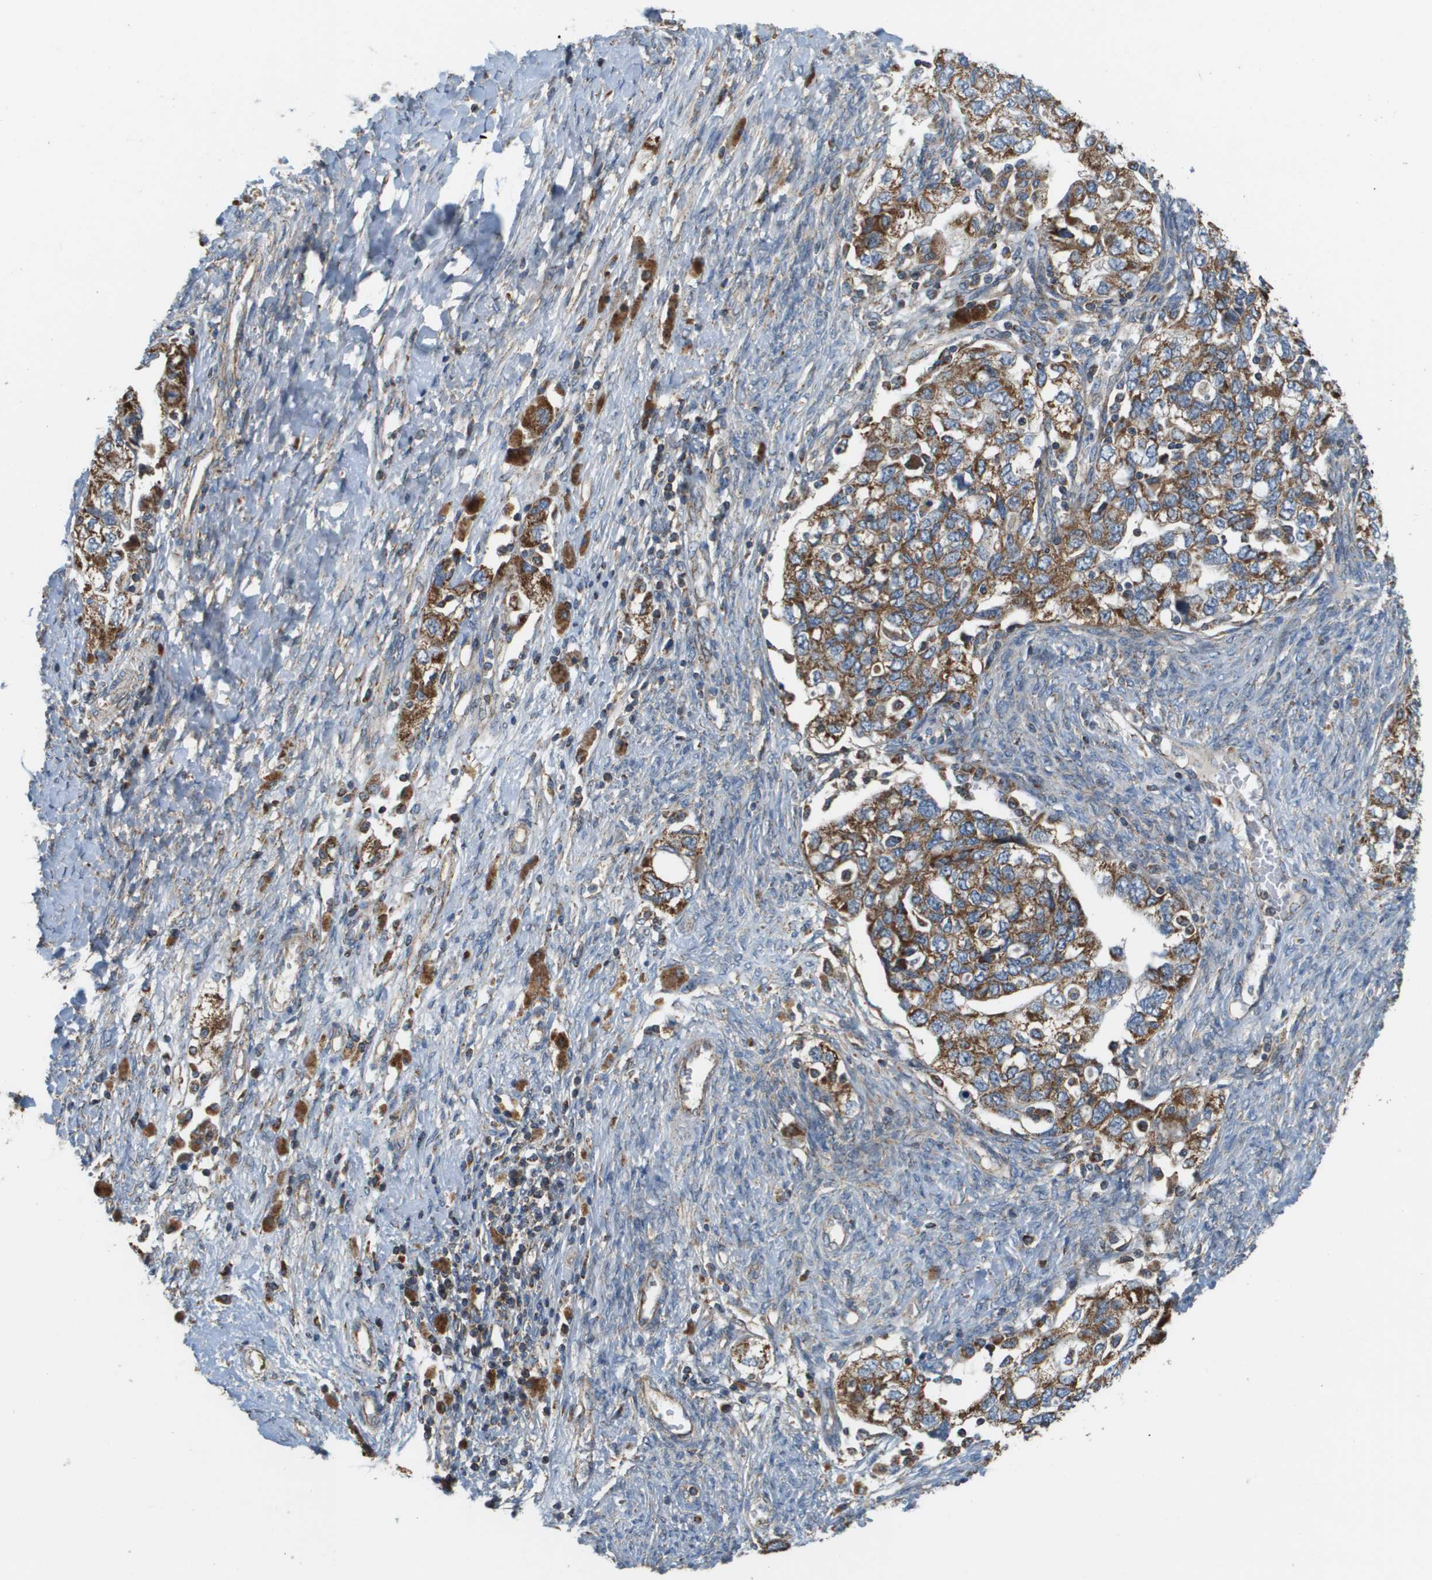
{"staining": {"intensity": "moderate", "quantity": ">75%", "location": "cytoplasmic/membranous"}, "tissue": "ovarian cancer", "cell_type": "Tumor cells", "image_type": "cancer", "snomed": [{"axis": "morphology", "description": "Carcinoma, NOS"}, {"axis": "morphology", "description": "Cystadenocarcinoma, serous, NOS"}, {"axis": "topography", "description": "Ovary"}], "caption": "Tumor cells reveal medium levels of moderate cytoplasmic/membranous expression in about >75% of cells in human serous cystadenocarcinoma (ovarian).", "gene": "NRK", "patient": {"sex": "female", "age": 69}}